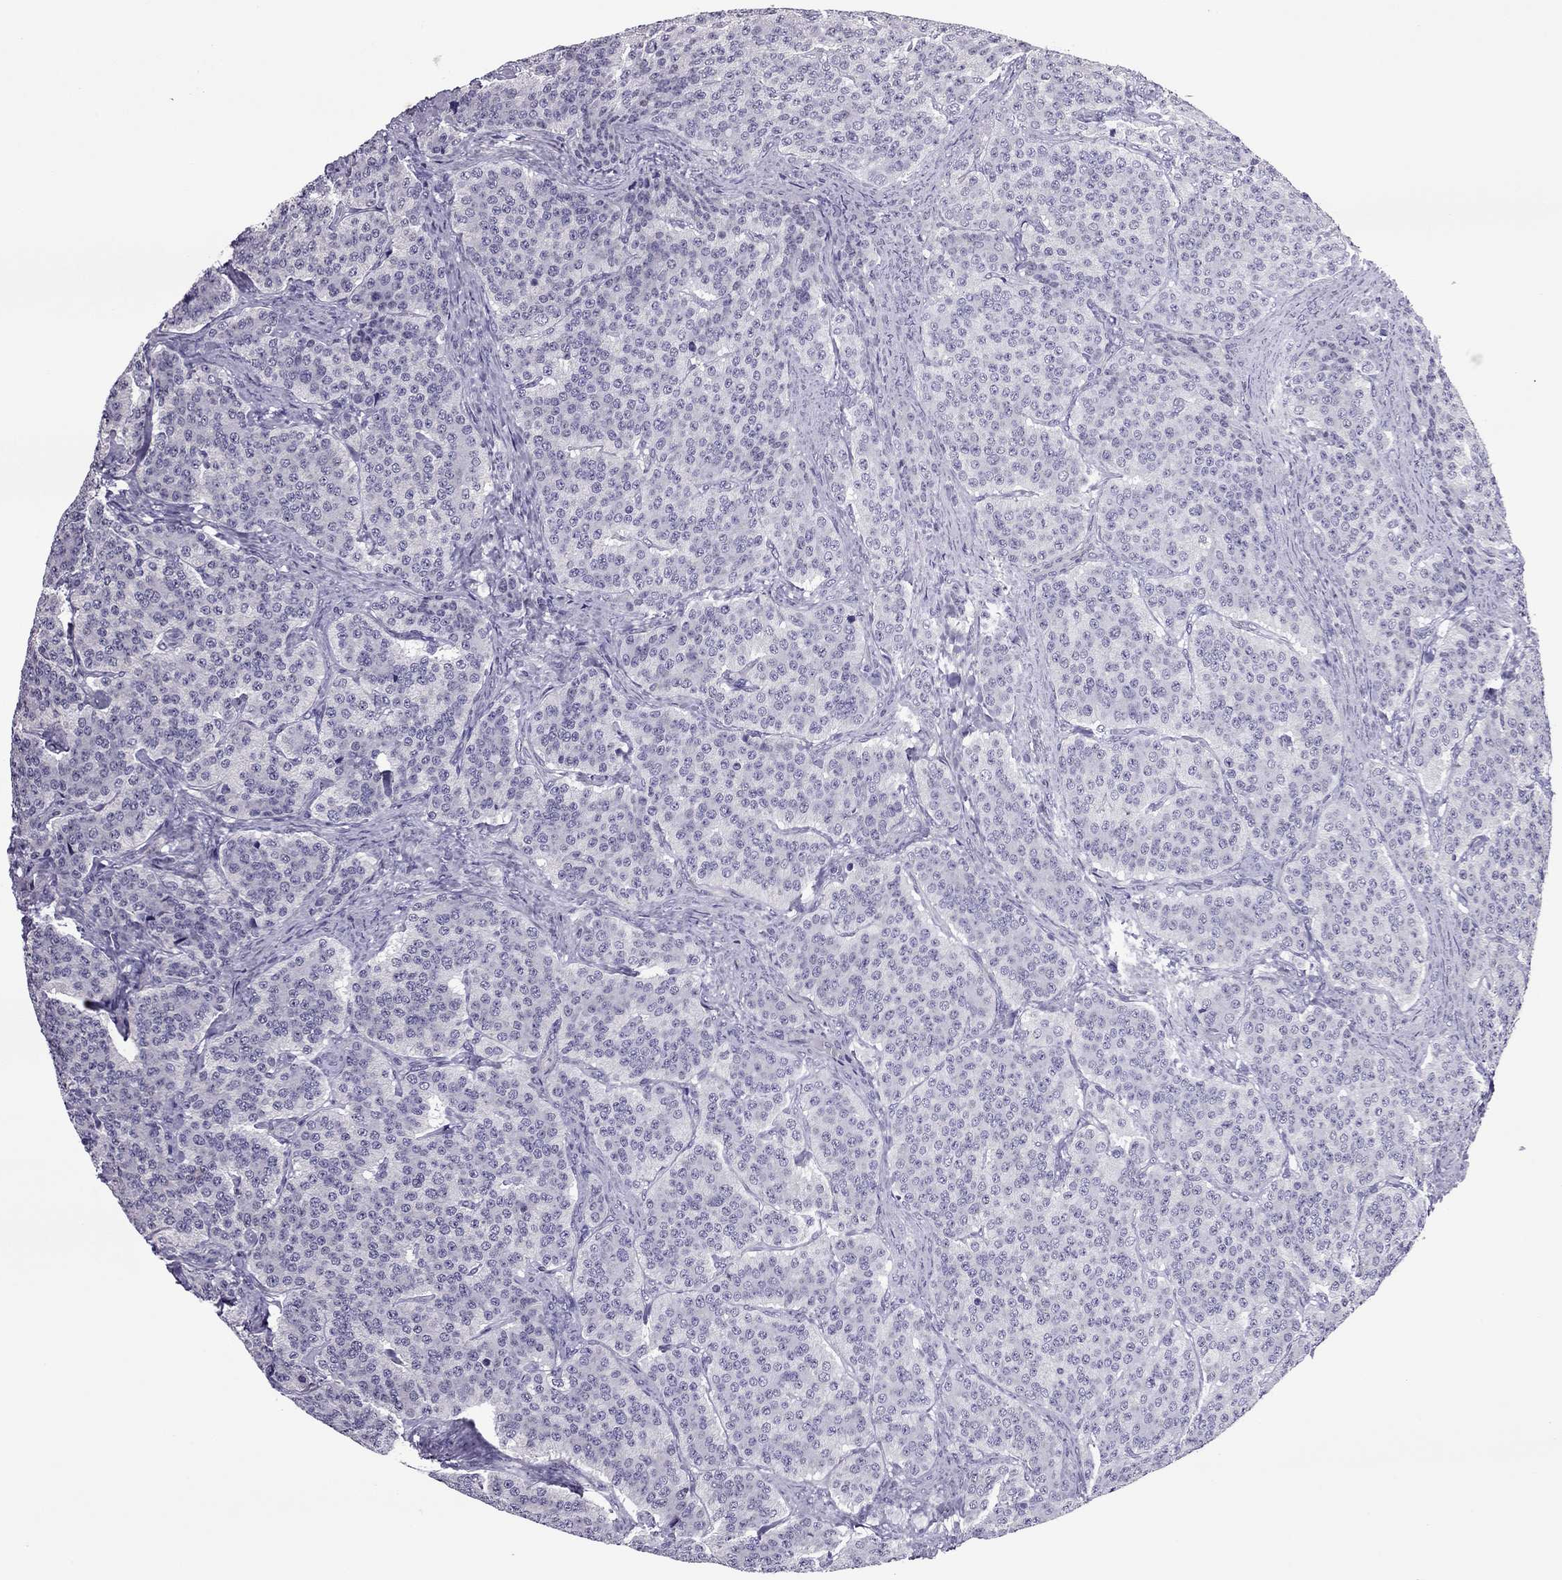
{"staining": {"intensity": "negative", "quantity": "none", "location": "none"}, "tissue": "carcinoid", "cell_type": "Tumor cells", "image_type": "cancer", "snomed": [{"axis": "morphology", "description": "Carcinoid, malignant, NOS"}, {"axis": "topography", "description": "Small intestine"}], "caption": "High power microscopy photomicrograph of an immunohistochemistry histopathology image of carcinoid, revealing no significant expression in tumor cells.", "gene": "SLC16A8", "patient": {"sex": "female", "age": 58}}